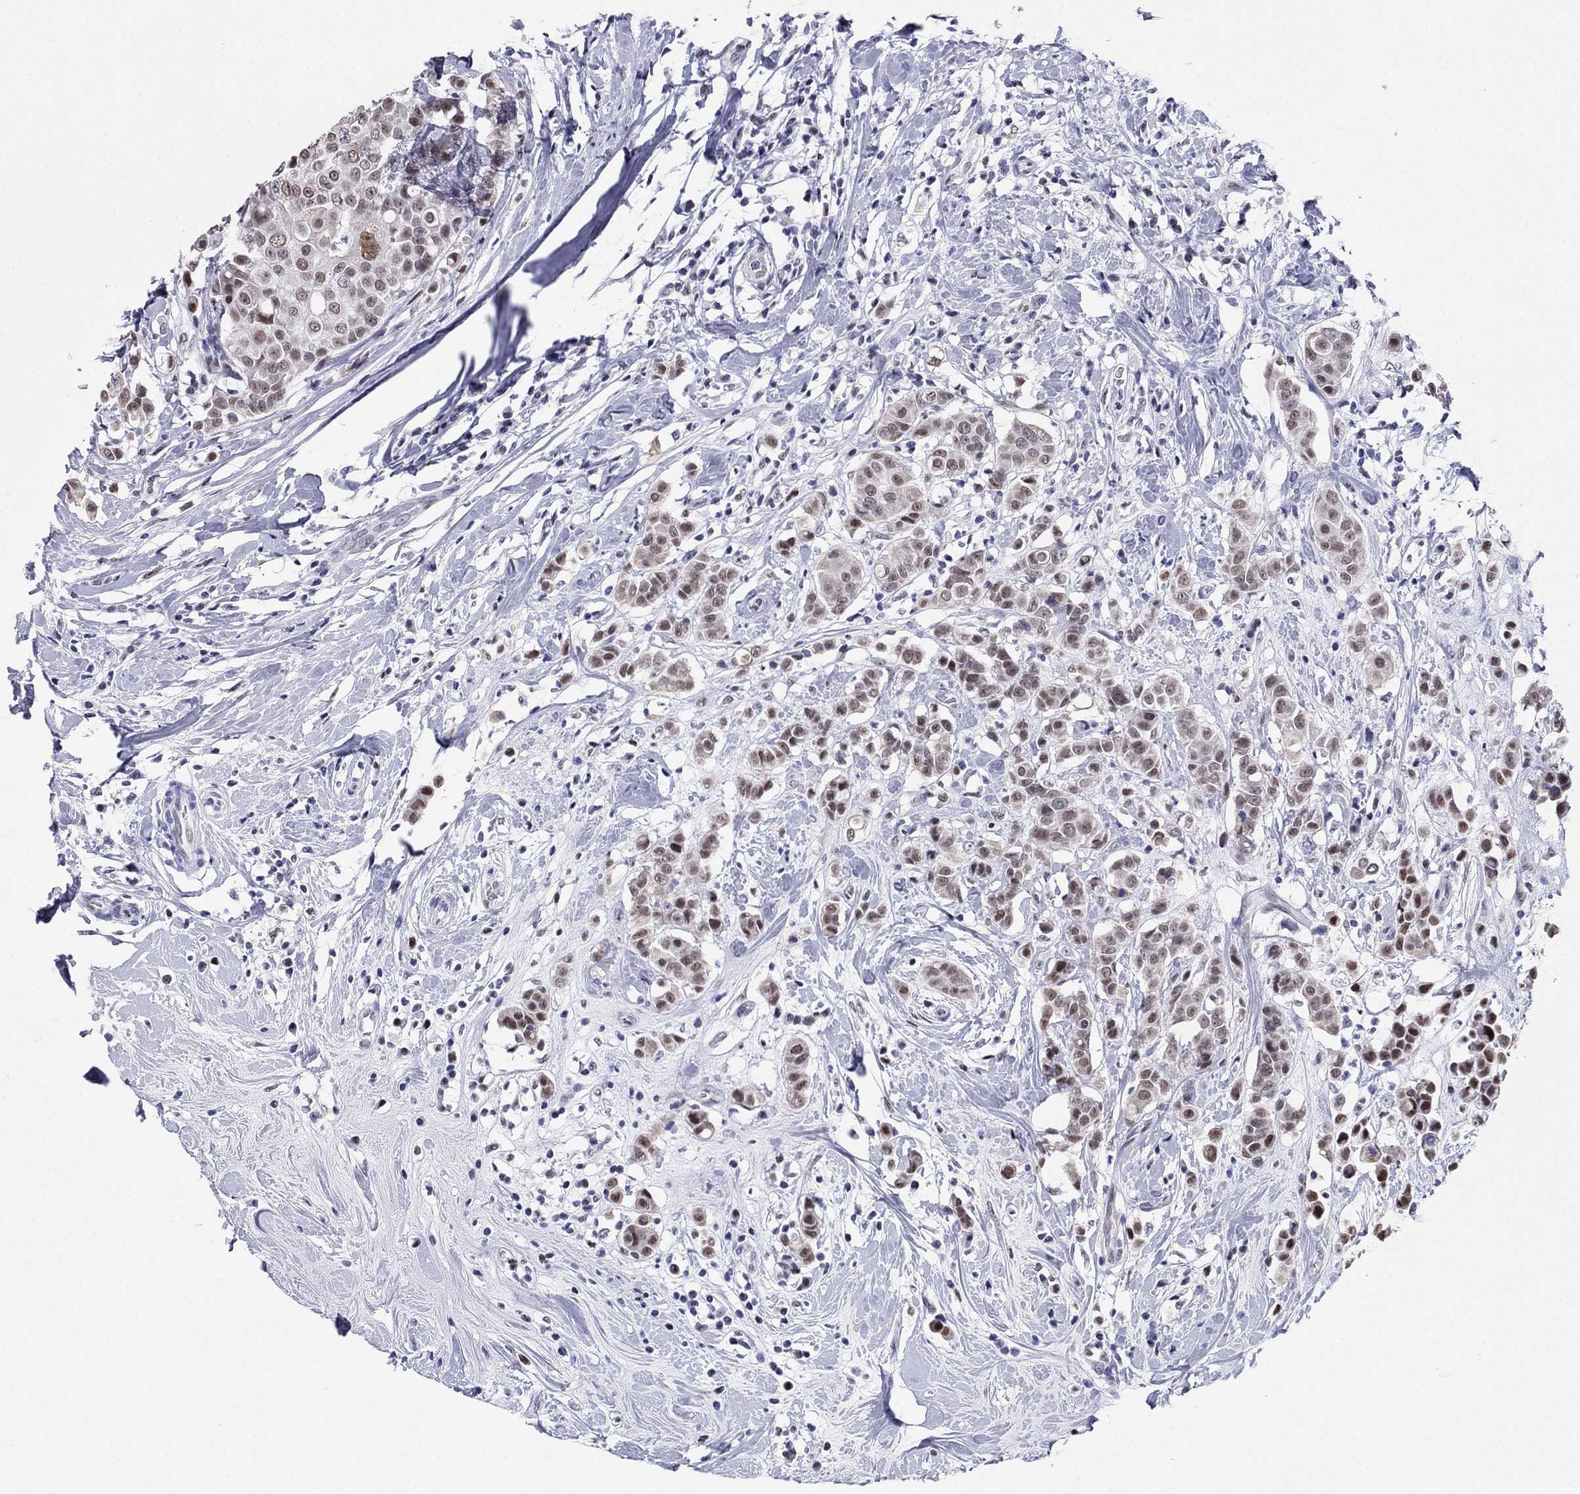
{"staining": {"intensity": "moderate", "quantity": "<25%", "location": "nuclear"}, "tissue": "breast cancer", "cell_type": "Tumor cells", "image_type": "cancer", "snomed": [{"axis": "morphology", "description": "Duct carcinoma"}, {"axis": "topography", "description": "Breast"}], "caption": "Breast invasive ductal carcinoma stained for a protein (brown) reveals moderate nuclear positive expression in approximately <25% of tumor cells.", "gene": "PPM1G", "patient": {"sex": "female", "age": 27}}